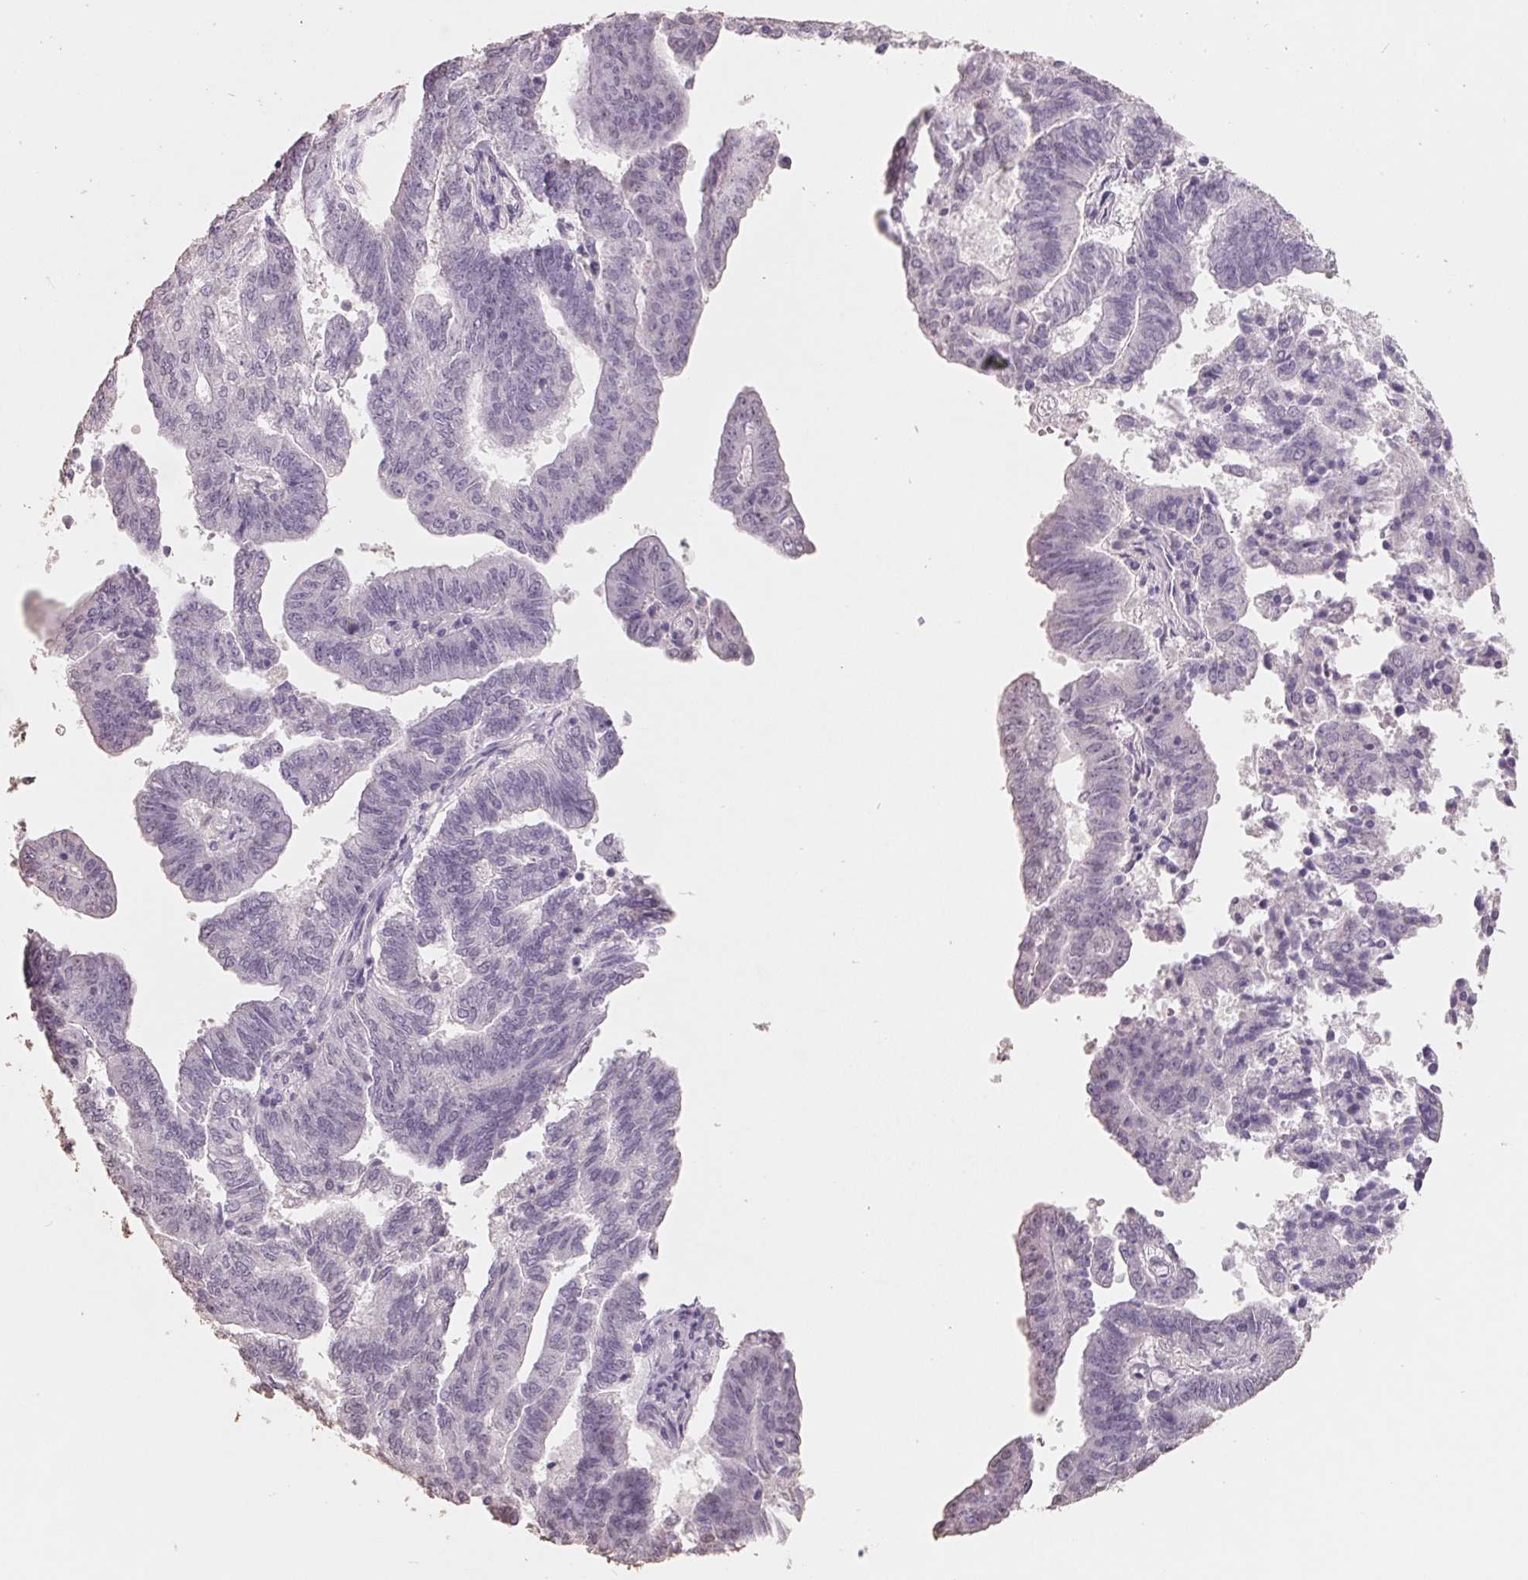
{"staining": {"intensity": "negative", "quantity": "none", "location": "none"}, "tissue": "endometrial cancer", "cell_type": "Tumor cells", "image_type": "cancer", "snomed": [{"axis": "morphology", "description": "Adenocarcinoma, NOS"}, {"axis": "topography", "description": "Endometrium"}], "caption": "Histopathology image shows no protein expression in tumor cells of endometrial cancer tissue.", "gene": "FTCD", "patient": {"sex": "female", "age": 82}}